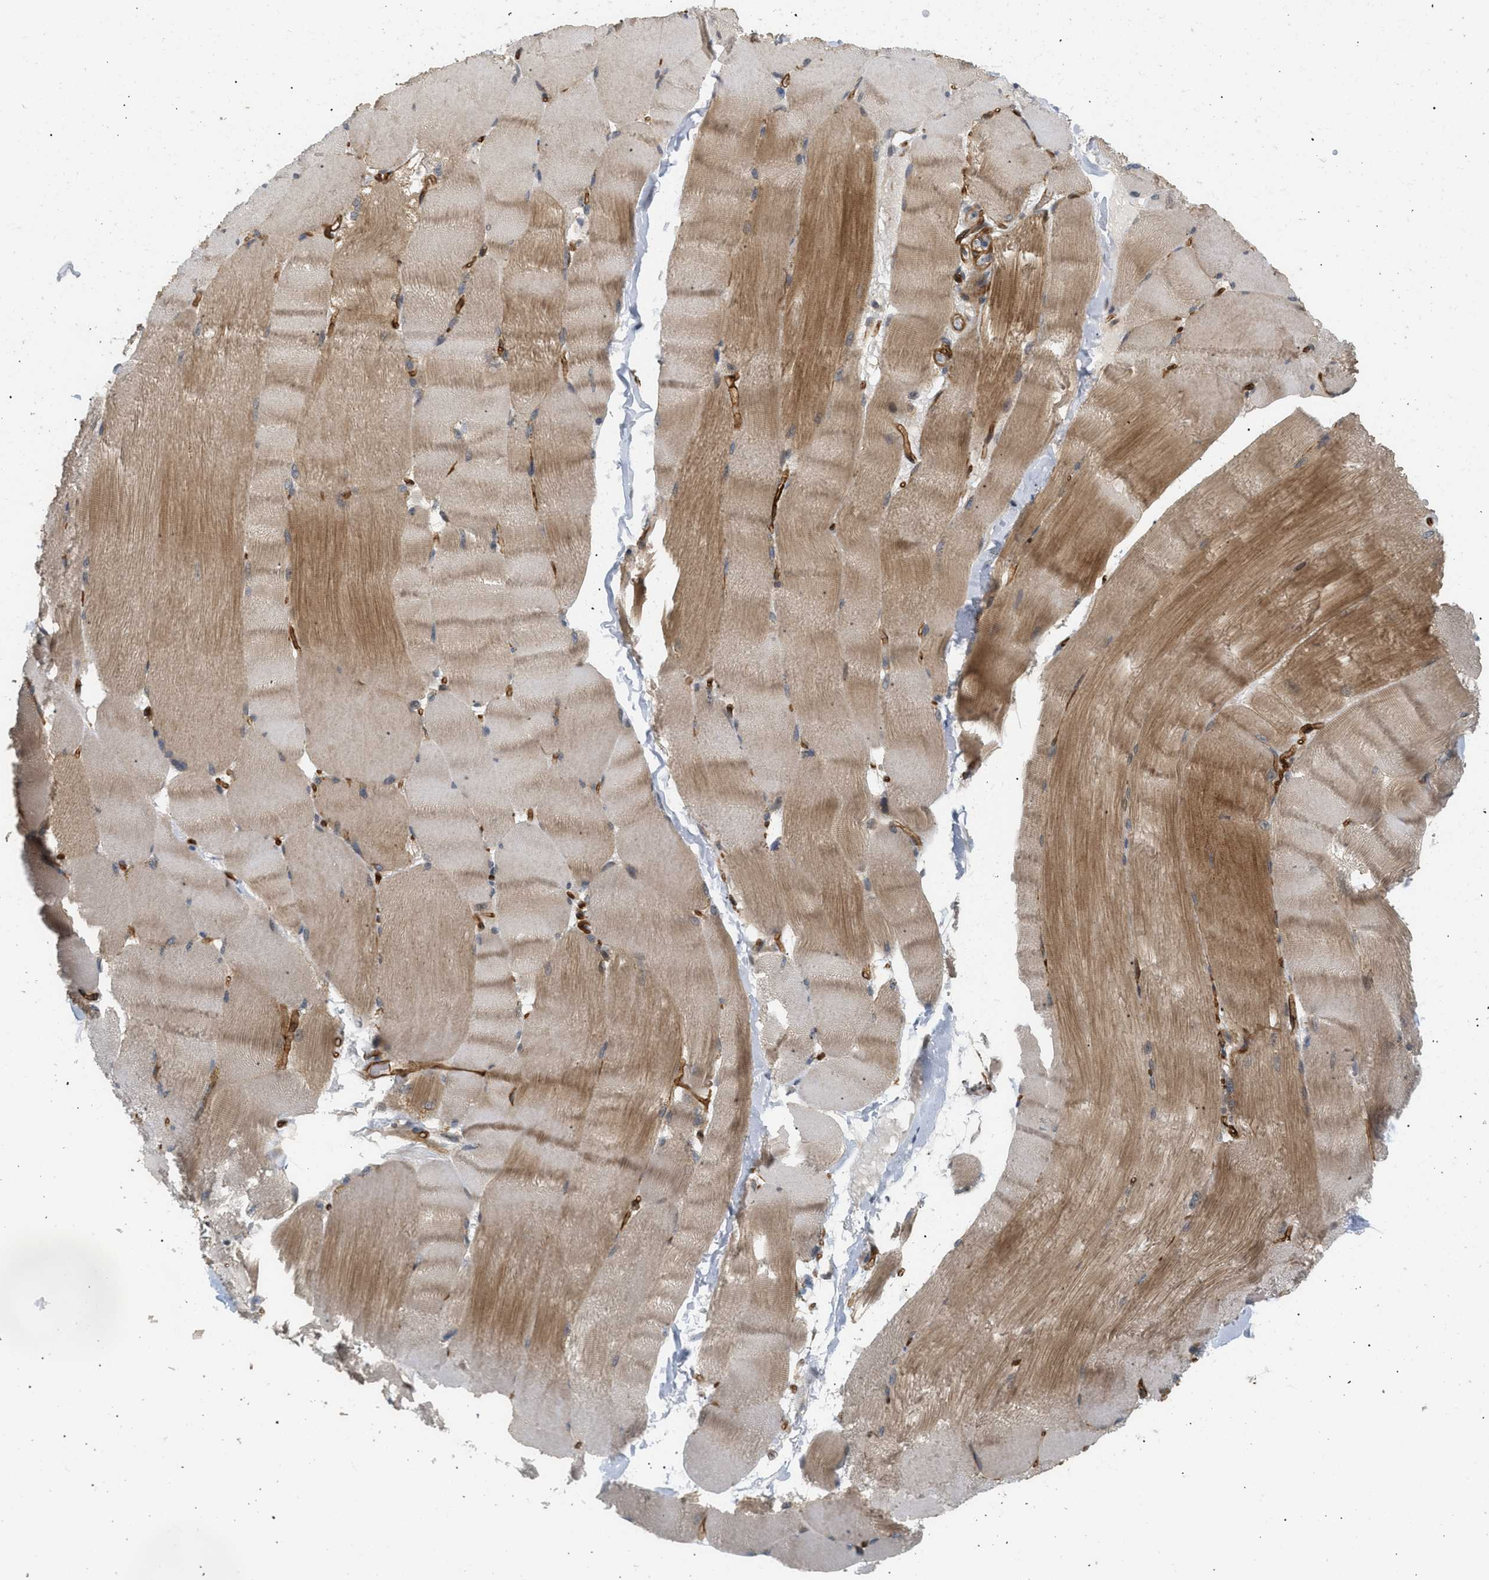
{"staining": {"intensity": "moderate", "quantity": "25%-75%", "location": "cytoplasmic/membranous"}, "tissue": "skeletal muscle", "cell_type": "Myocytes", "image_type": "normal", "snomed": [{"axis": "morphology", "description": "Normal tissue, NOS"}, {"axis": "topography", "description": "Skin"}, {"axis": "topography", "description": "Skeletal muscle"}], "caption": "Immunohistochemical staining of unremarkable skeletal muscle shows moderate cytoplasmic/membranous protein positivity in about 25%-75% of myocytes.", "gene": "PALMD", "patient": {"sex": "male", "age": 83}}